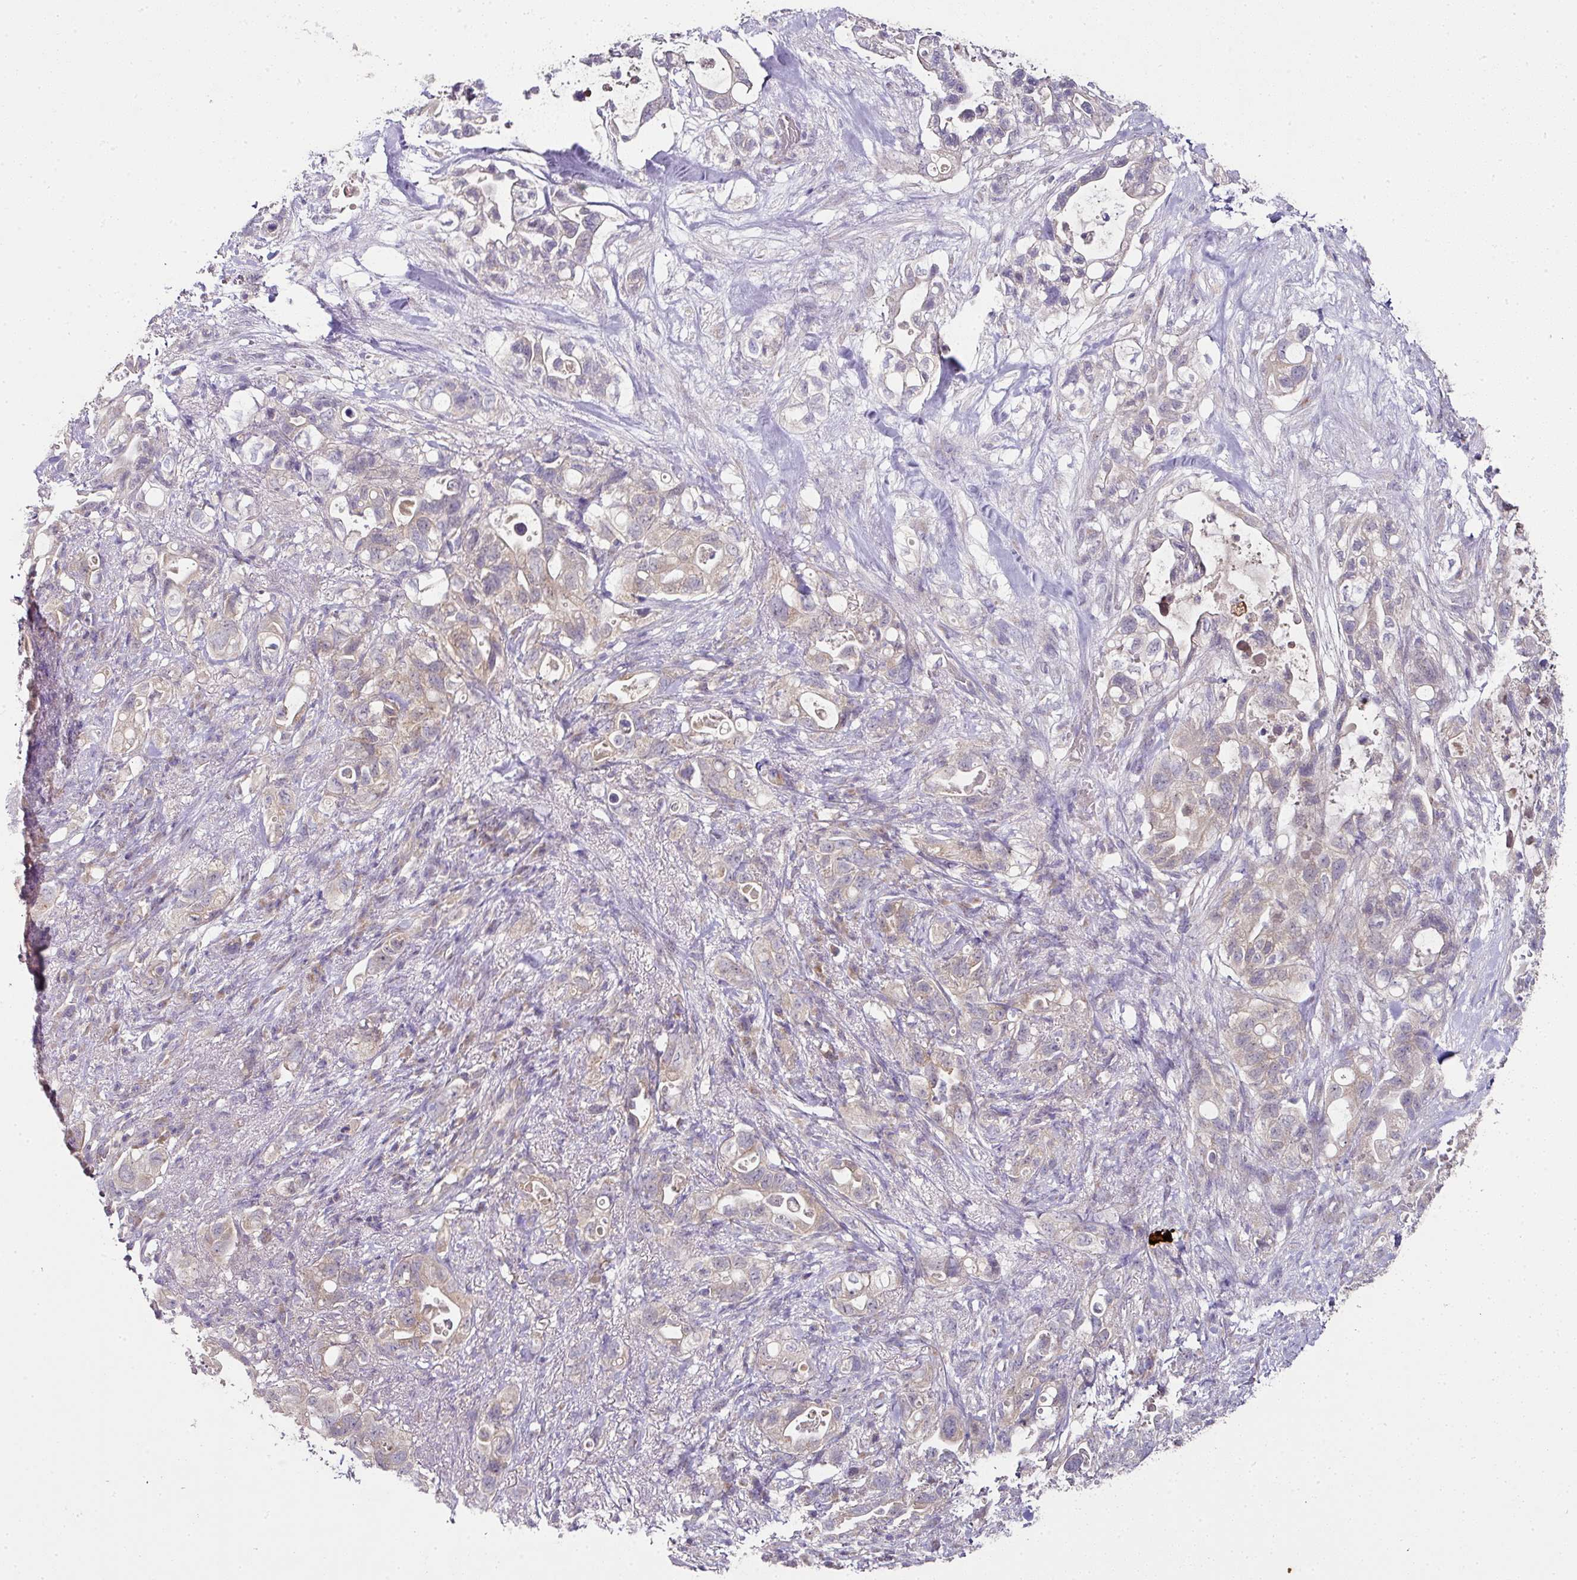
{"staining": {"intensity": "weak", "quantity": ">75%", "location": "cytoplasmic/membranous"}, "tissue": "pancreatic cancer", "cell_type": "Tumor cells", "image_type": "cancer", "snomed": [{"axis": "morphology", "description": "Adenocarcinoma, NOS"}, {"axis": "topography", "description": "Pancreas"}], "caption": "Immunohistochemistry (IHC) of pancreatic adenocarcinoma exhibits low levels of weak cytoplasmic/membranous positivity in approximately >75% of tumor cells. Immunohistochemistry stains the protein of interest in brown and the nuclei are stained blue.", "gene": "SKIC2", "patient": {"sex": "female", "age": 72}}